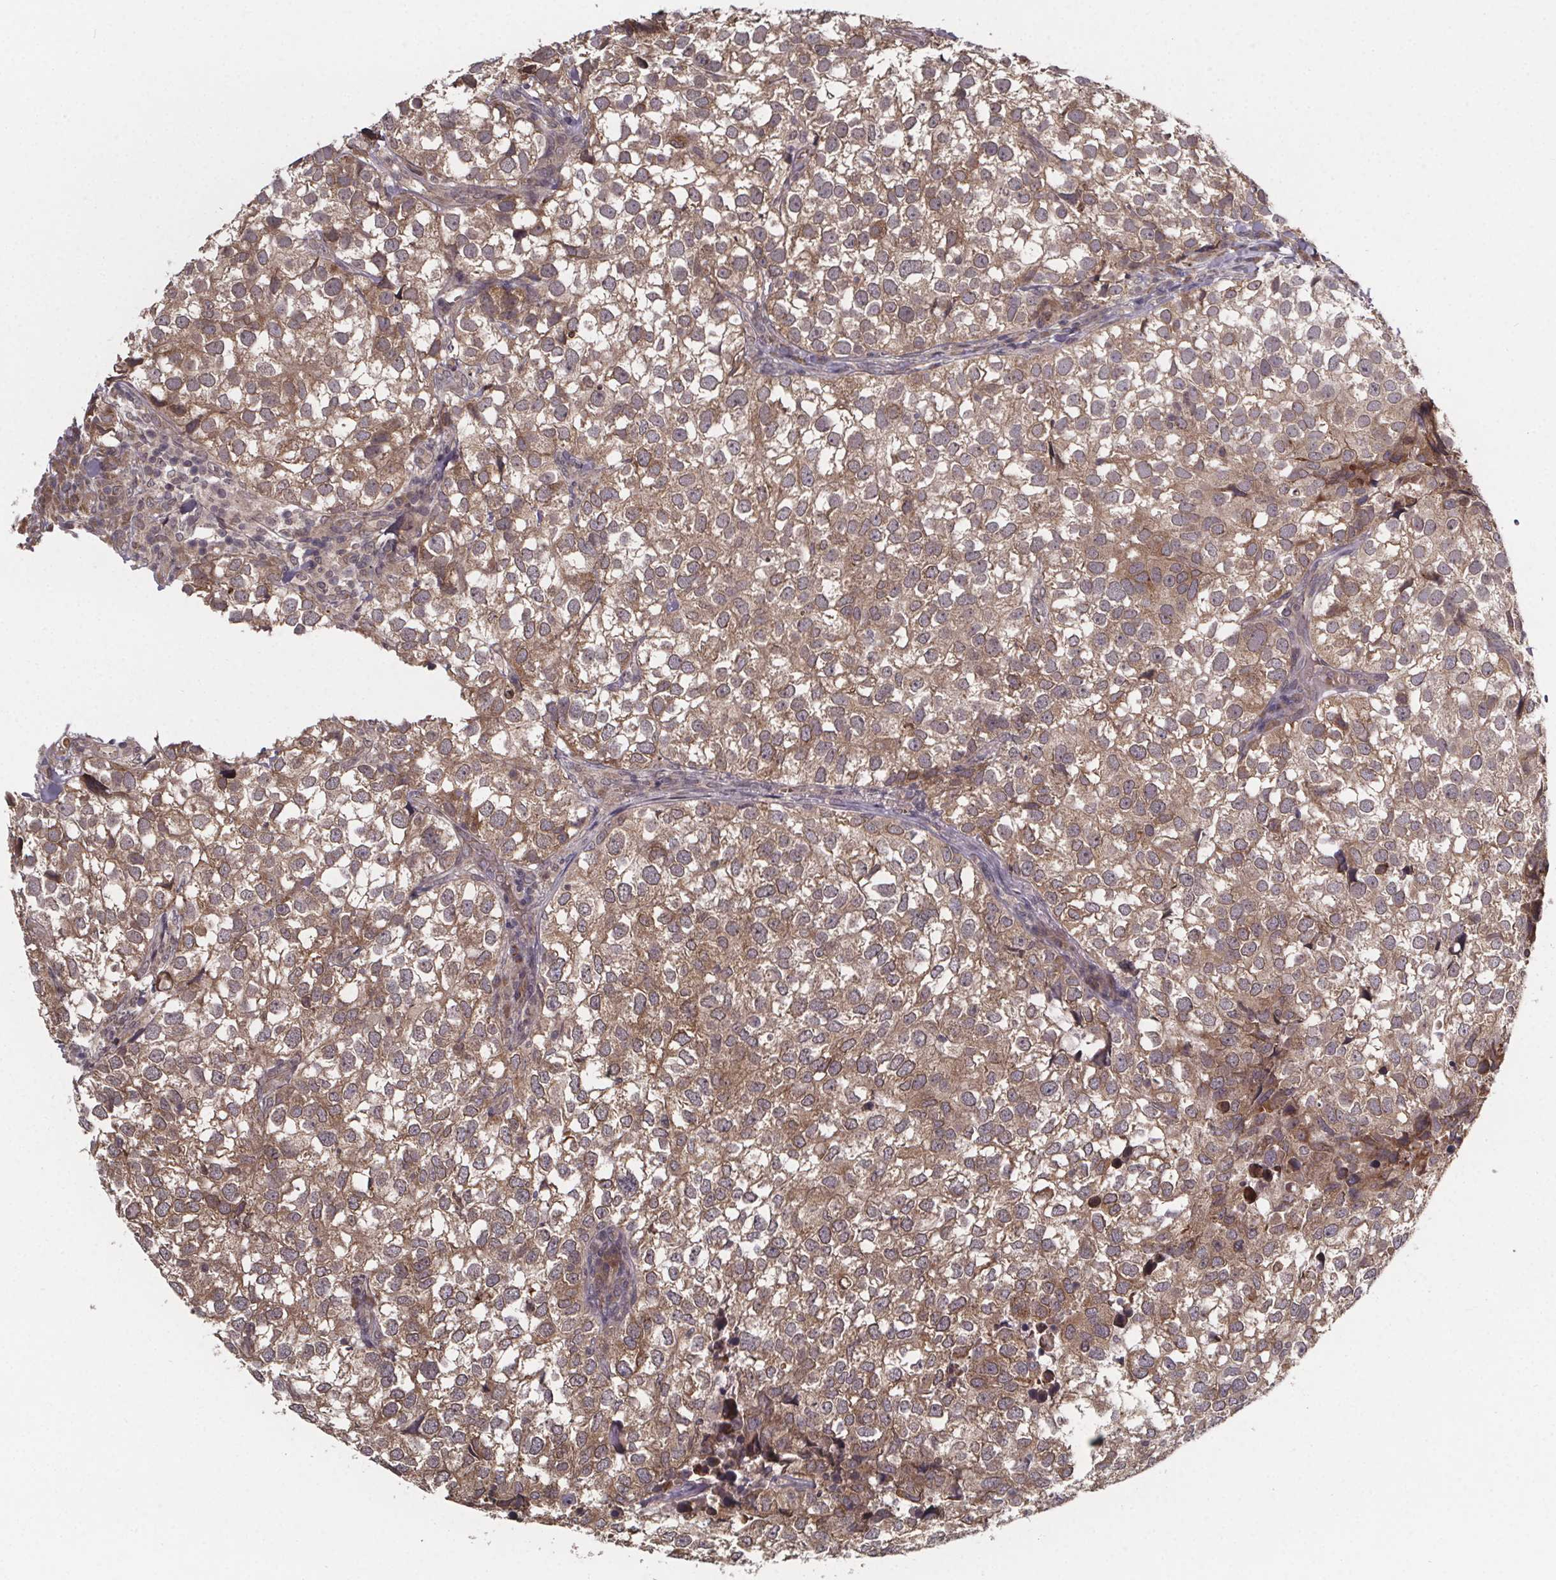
{"staining": {"intensity": "moderate", "quantity": ">75%", "location": "cytoplasmic/membranous"}, "tissue": "breast cancer", "cell_type": "Tumor cells", "image_type": "cancer", "snomed": [{"axis": "morphology", "description": "Duct carcinoma"}, {"axis": "topography", "description": "Breast"}], "caption": "The micrograph exhibits staining of breast cancer, revealing moderate cytoplasmic/membranous protein staining (brown color) within tumor cells.", "gene": "SAT1", "patient": {"sex": "female", "age": 30}}